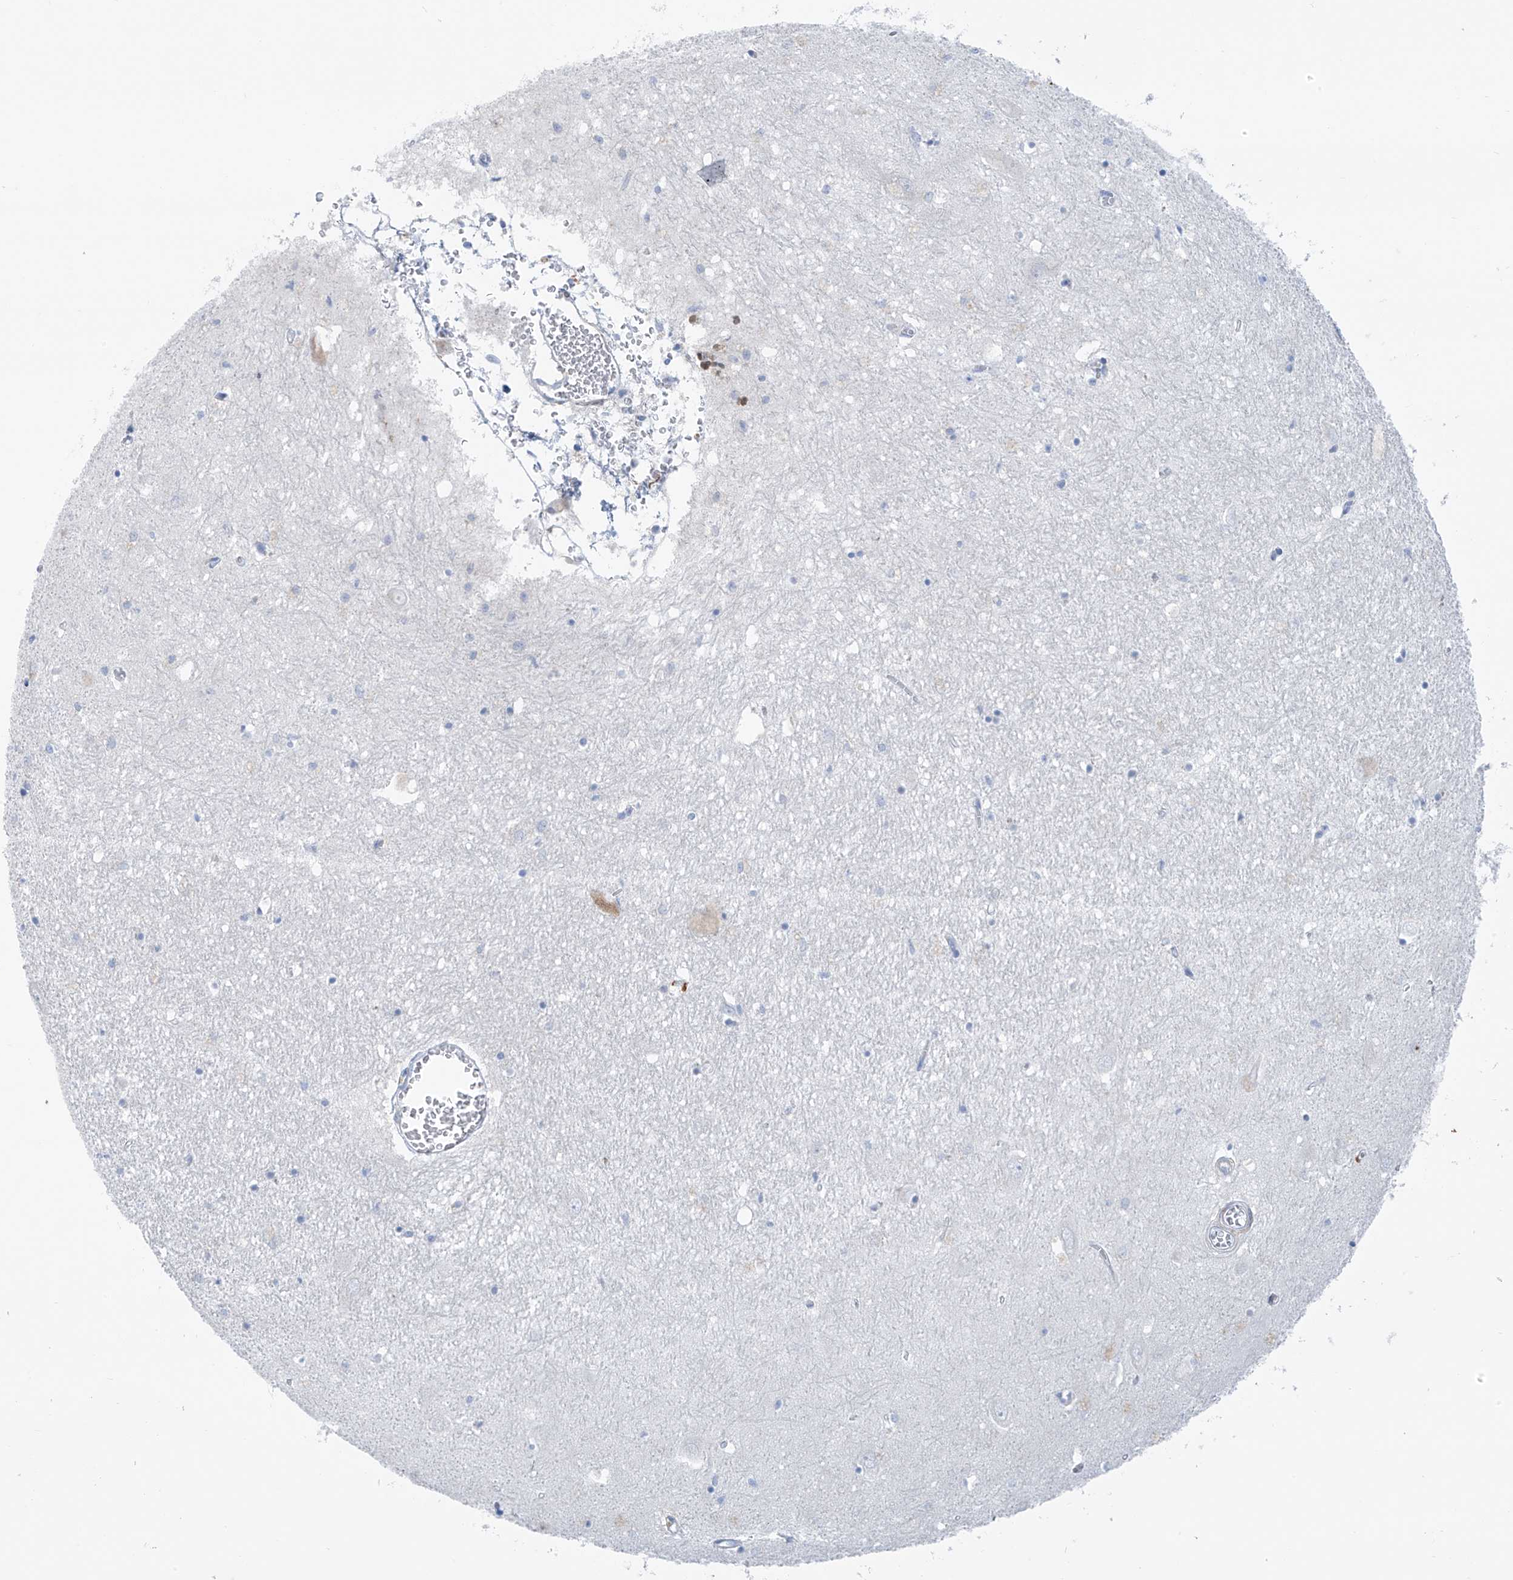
{"staining": {"intensity": "negative", "quantity": "none", "location": "none"}, "tissue": "hippocampus", "cell_type": "Glial cells", "image_type": "normal", "snomed": [{"axis": "morphology", "description": "Normal tissue, NOS"}, {"axis": "topography", "description": "Hippocampus"}], "caption": "Immunohistochemistry micrograph of benign hippocampus: human hippocampus stained with DAB shows no significant protein expression in glial cells.", "gene": "GLMP", "patient": {"sex": "female", "age": 64}}